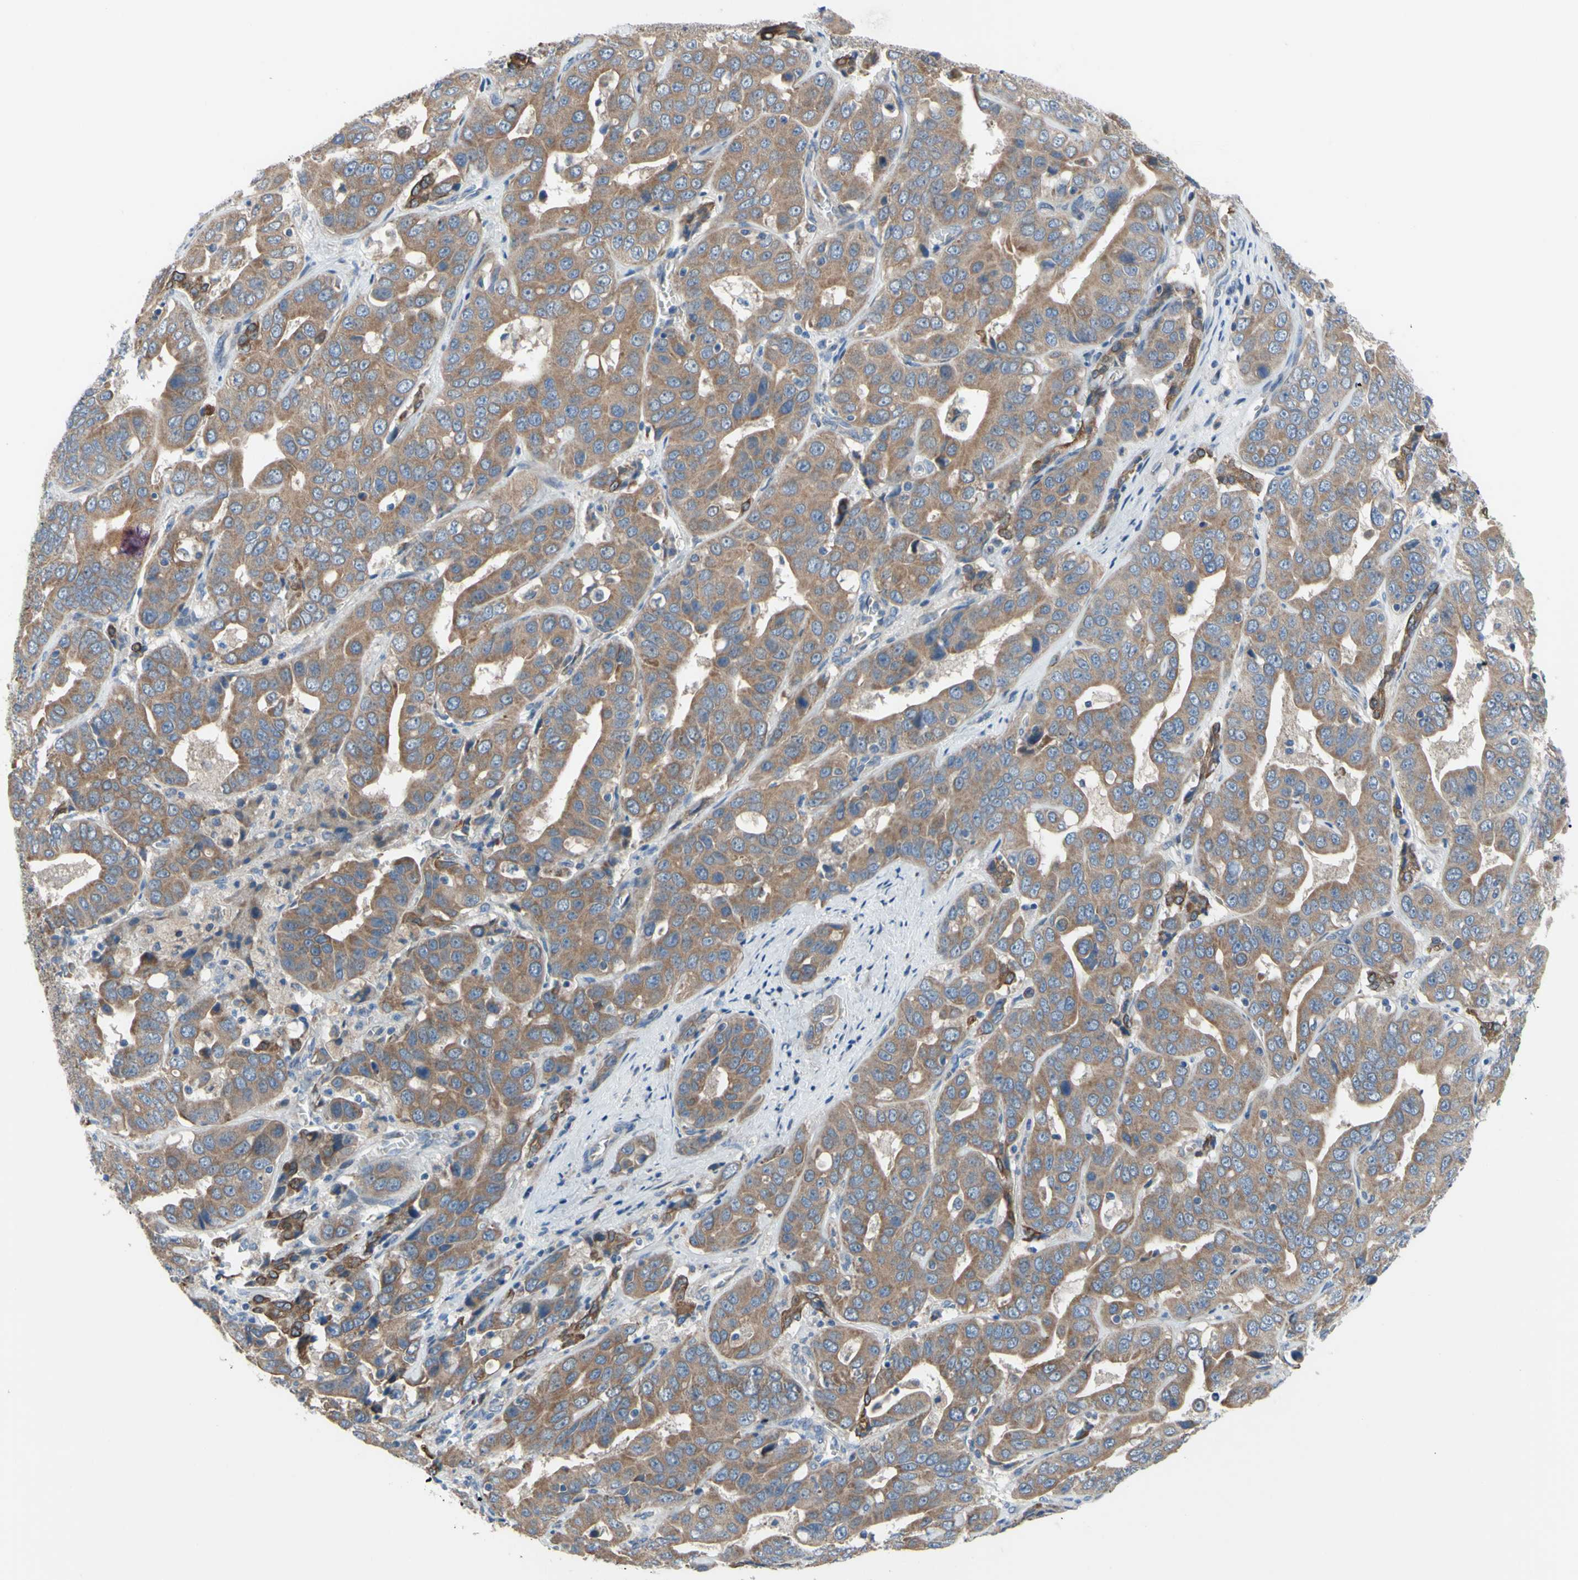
{"staining": {"intensity": "moderate", "quantity": ">75%", "location": "cytoplasmic/membranous"}, "tissue": "liver cancer", "cell_type": "Tumor cells", "image_type": "cancer", "snomed": [{"axis": "morphology", "description": "Cholangiocarcinoma"}, {"axis": "topography", "description": "Liver"}], "caption": "High-magnification brightfield microscopy of liver cancer stained with DAB (3,3'-diaminobenzidine) (brown) and counterstained with hematoxylin (blue). tumor cells exhibit moderate cytoplasmic/membranous staining is appreciated in approximately>75% of cells.", "gene": "GRAMD2B", "patient": {"sex": "female", "age": 52}}